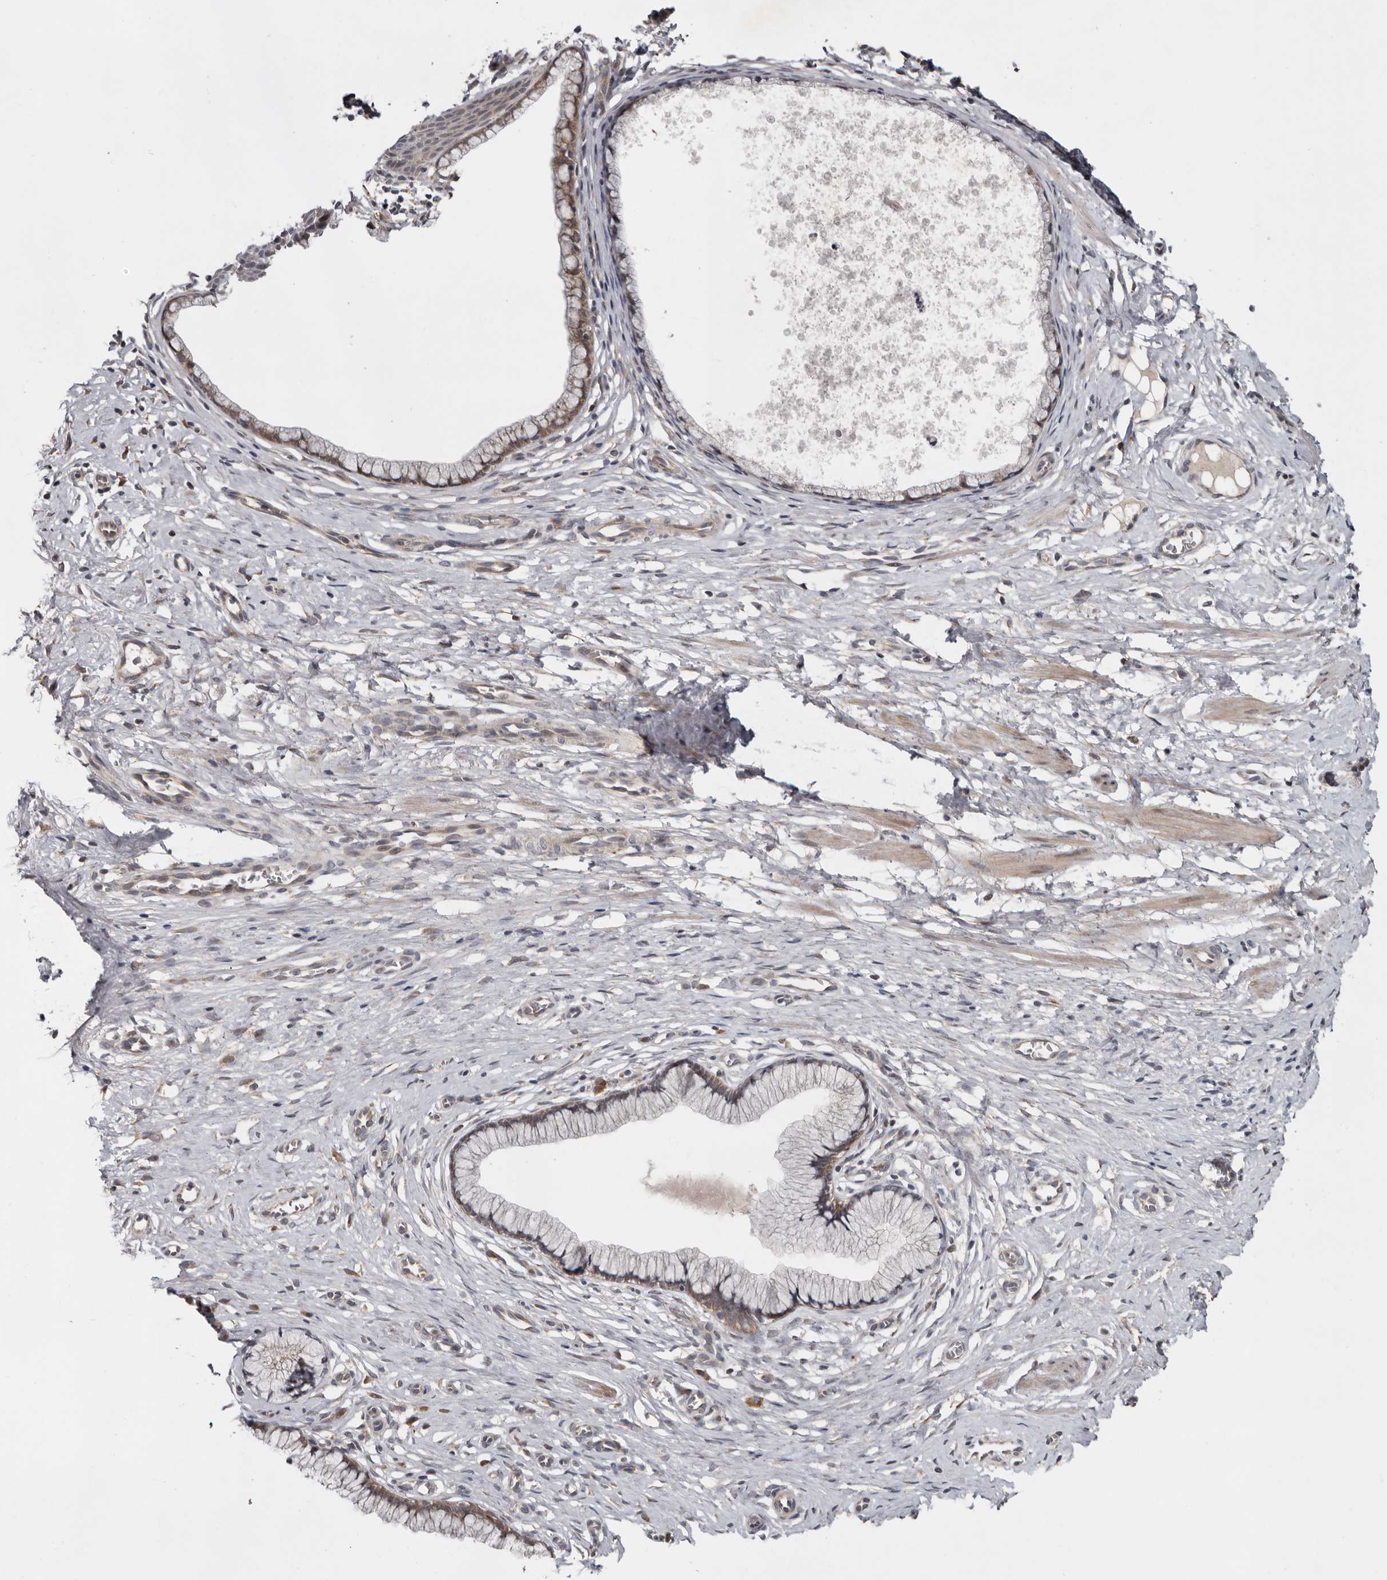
{"staining": {"intensity": "weak", "quantity": "25%-75%", "location": "cytoplasmic/membranous"}, "tissue": "cervix", "cell_type": "Glandular cells", "image_type": "normal", "snomed": [{"axis": "morphology", "description": "Normal tissue, NOS"}, {"axis": "topography", "description": "Cervix"}], "caption": "Cervix stained with DAB immunohistochemistry (IHC) reveals low levels of weak cytoplasmic/membranous expression in approximately 25%-75% of glandular cells.", "gene": "CHML", "patient": {"sex": "female", "age": 36}}